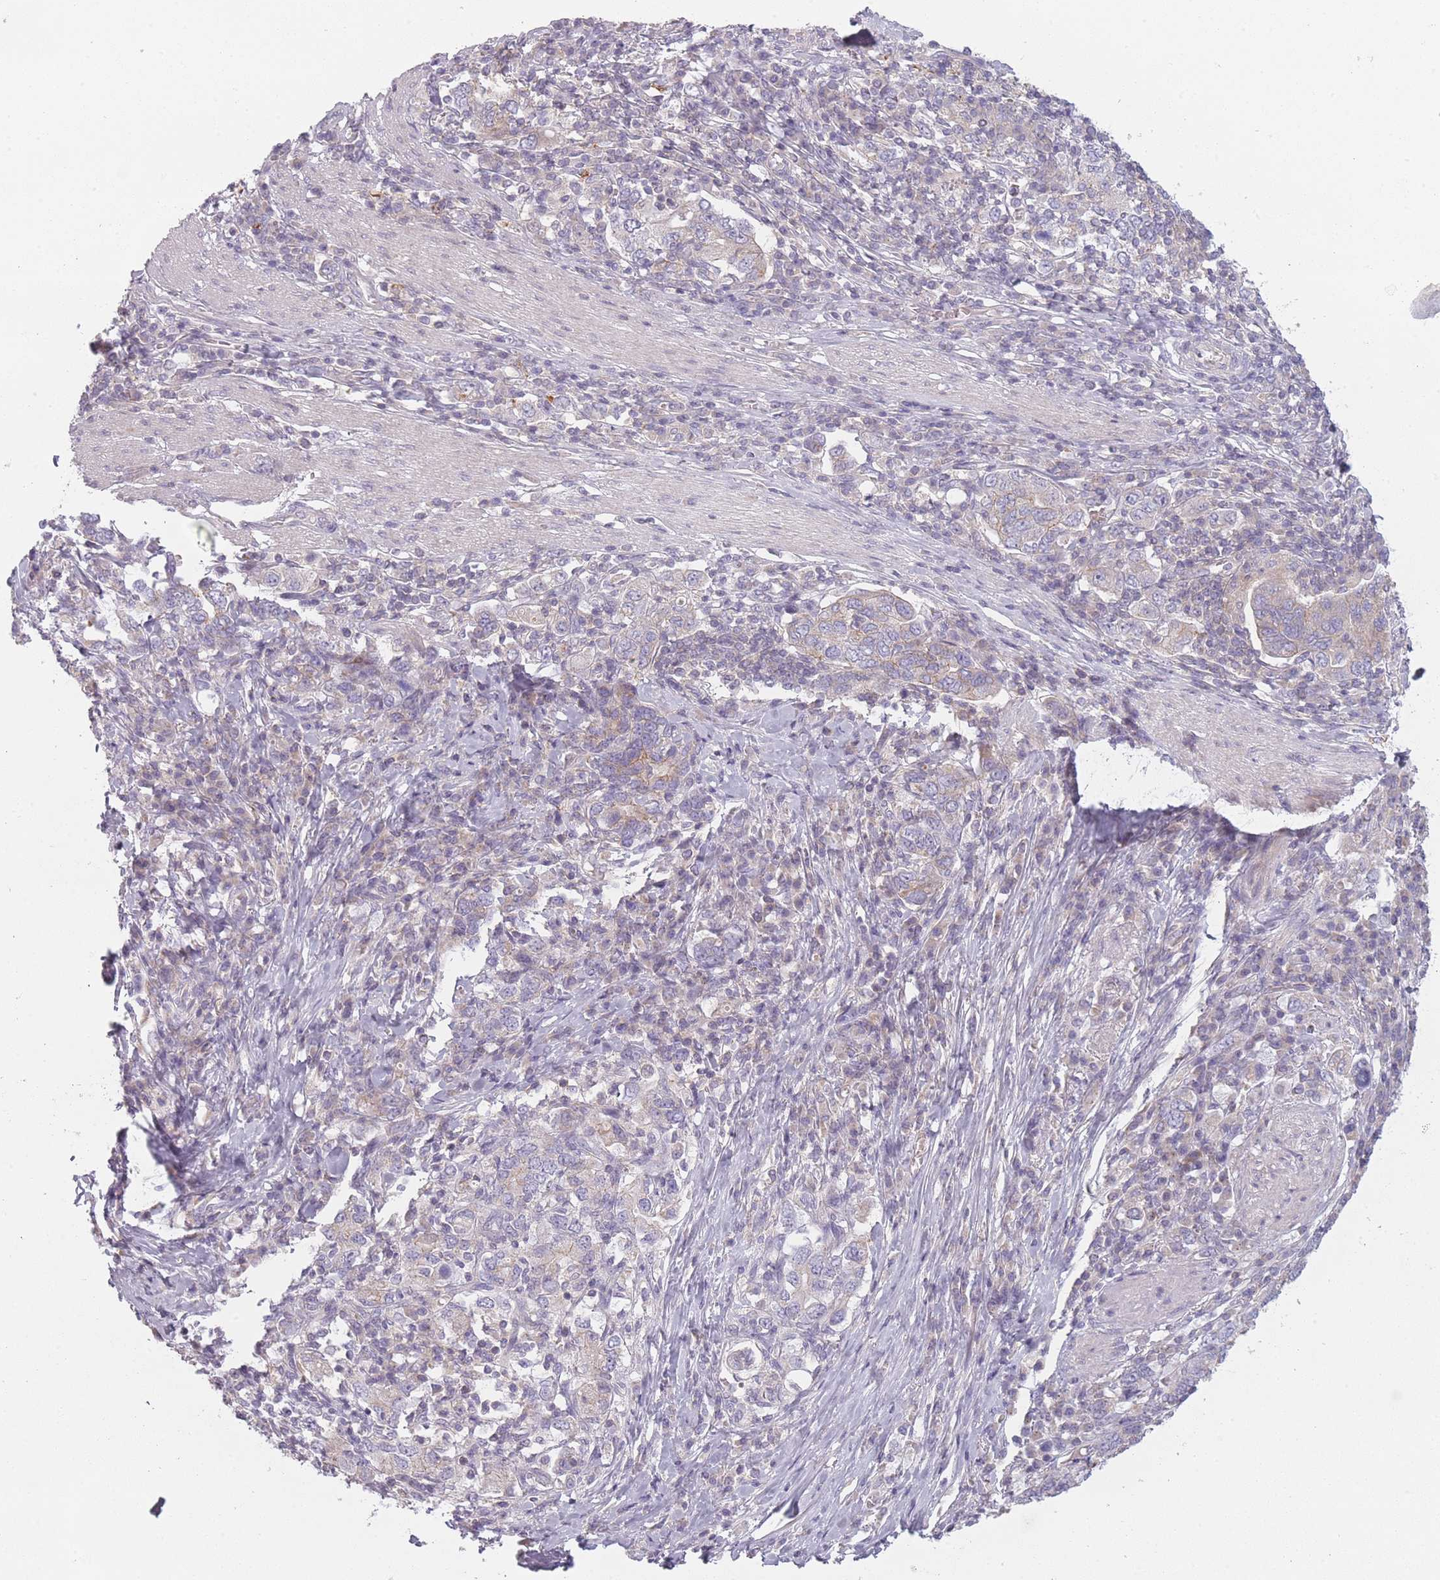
{"staining": {"intensity": "negative", "quantity": "none", "location": "none"}, "tissue": "stomach cancer", "cell_type": "Tumor cells", "image_type": "cancer", "snomed": [{"axis": "morphology", "description": "Adenocarcinoma, NOS"}, {"axis": "topography", "description": "Stomach, upper"}, {"axis": "topography", "description": "Stomach"}], "caption": "Immunohistochemistry (IHC) of human stomach adenocarcinoma exhibits no expression in tumor cells.", "gene": "NT5DC2", "patient": {"sex": "male", "age": 62}}